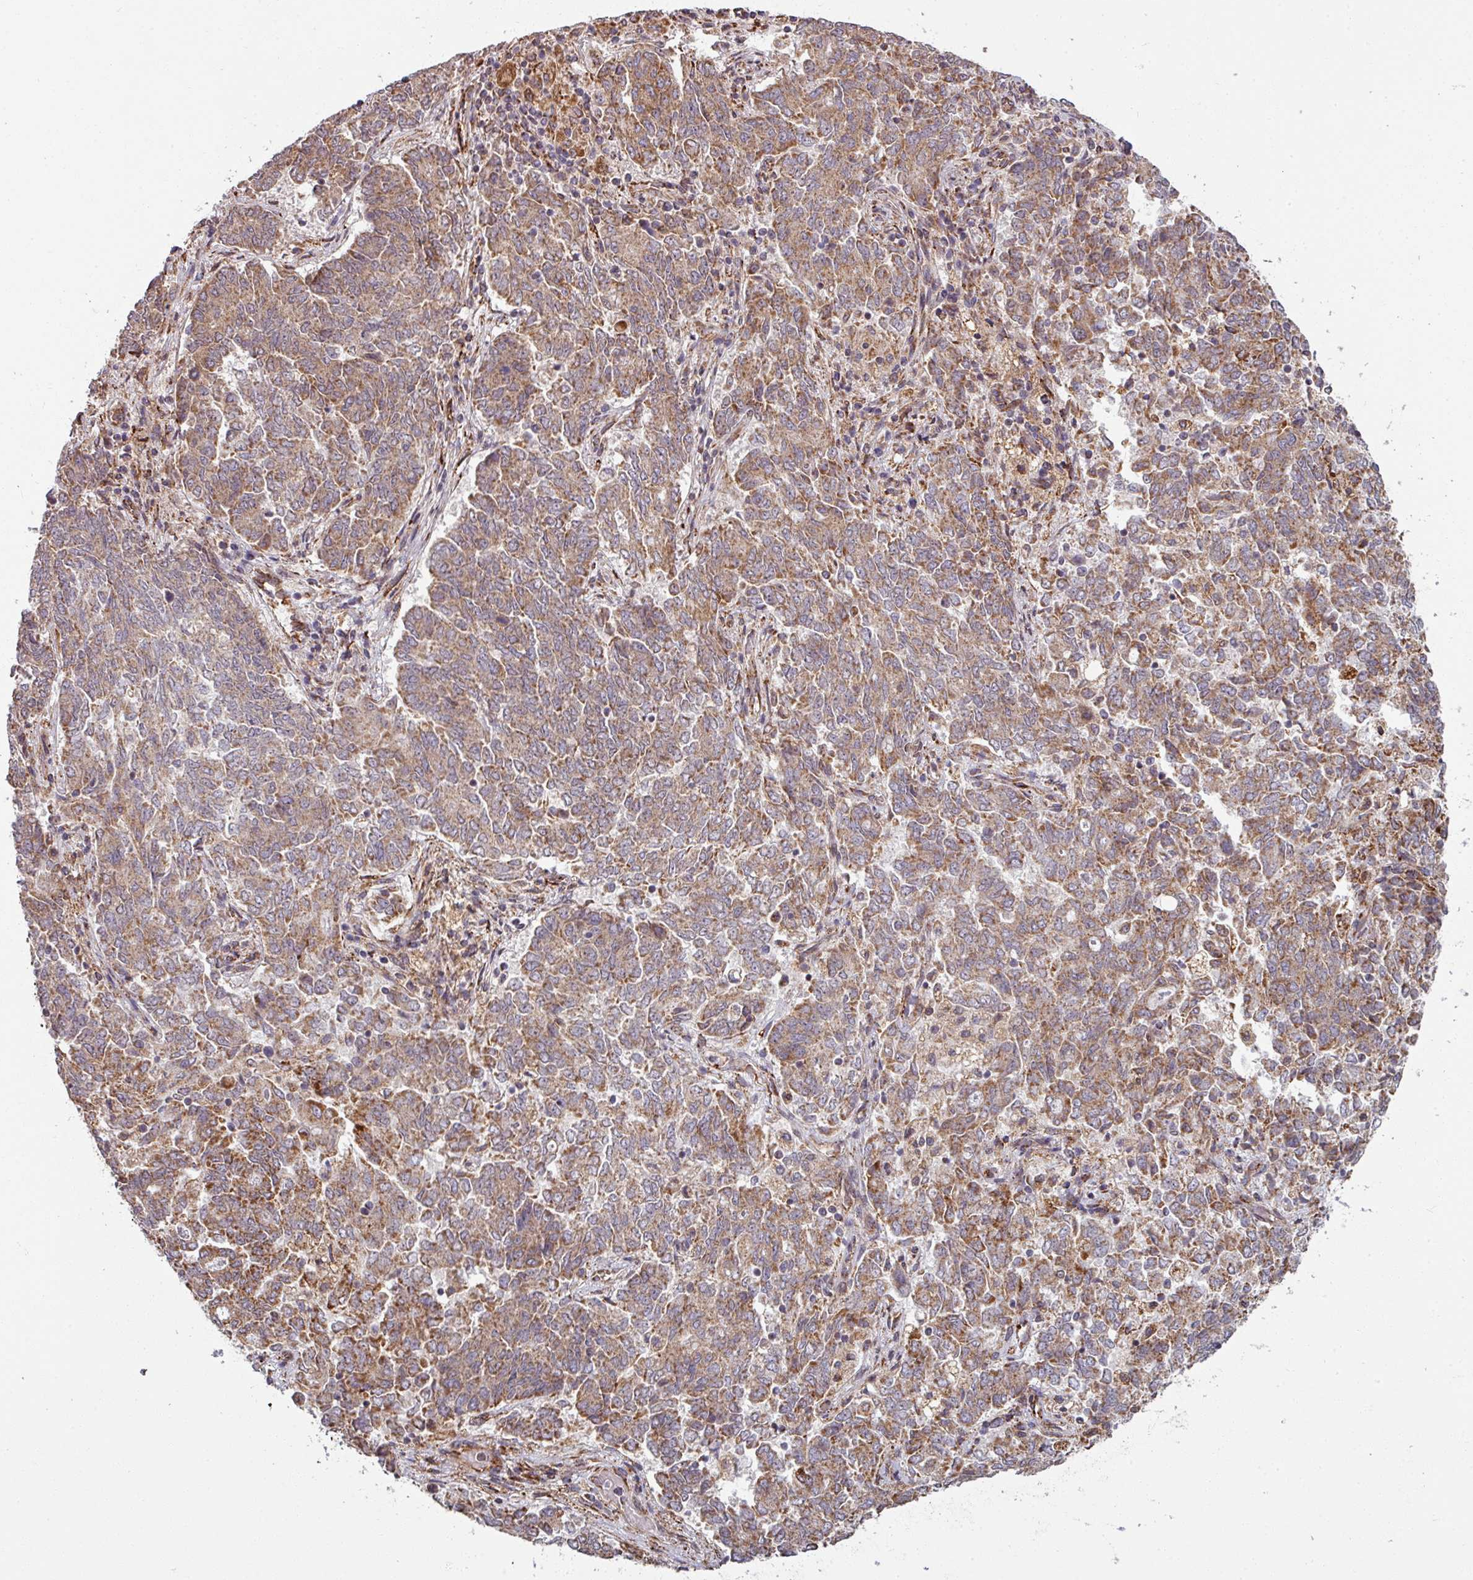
{"staining": {"intensity": "moderate", "quantity": ">75%", "location": "cytoplasmic/membranous"}, "tissue": "endometrial cancer", "cell_type": "Tumor cells", "image_type": "cancer", "snomed": [{"axis": "morphology", "description": "Adenocarcinoma, NOS"}, {"axis": "topography", "description": "Endometrium"}], "caption": "Protein staining displays moderate cytoplasmic/membranous positivity in about >75% of tumor cells in endometrial adenocarcinoma.", "gene": "MAGT1", "patient": {"sex": "female", "age": 80}}